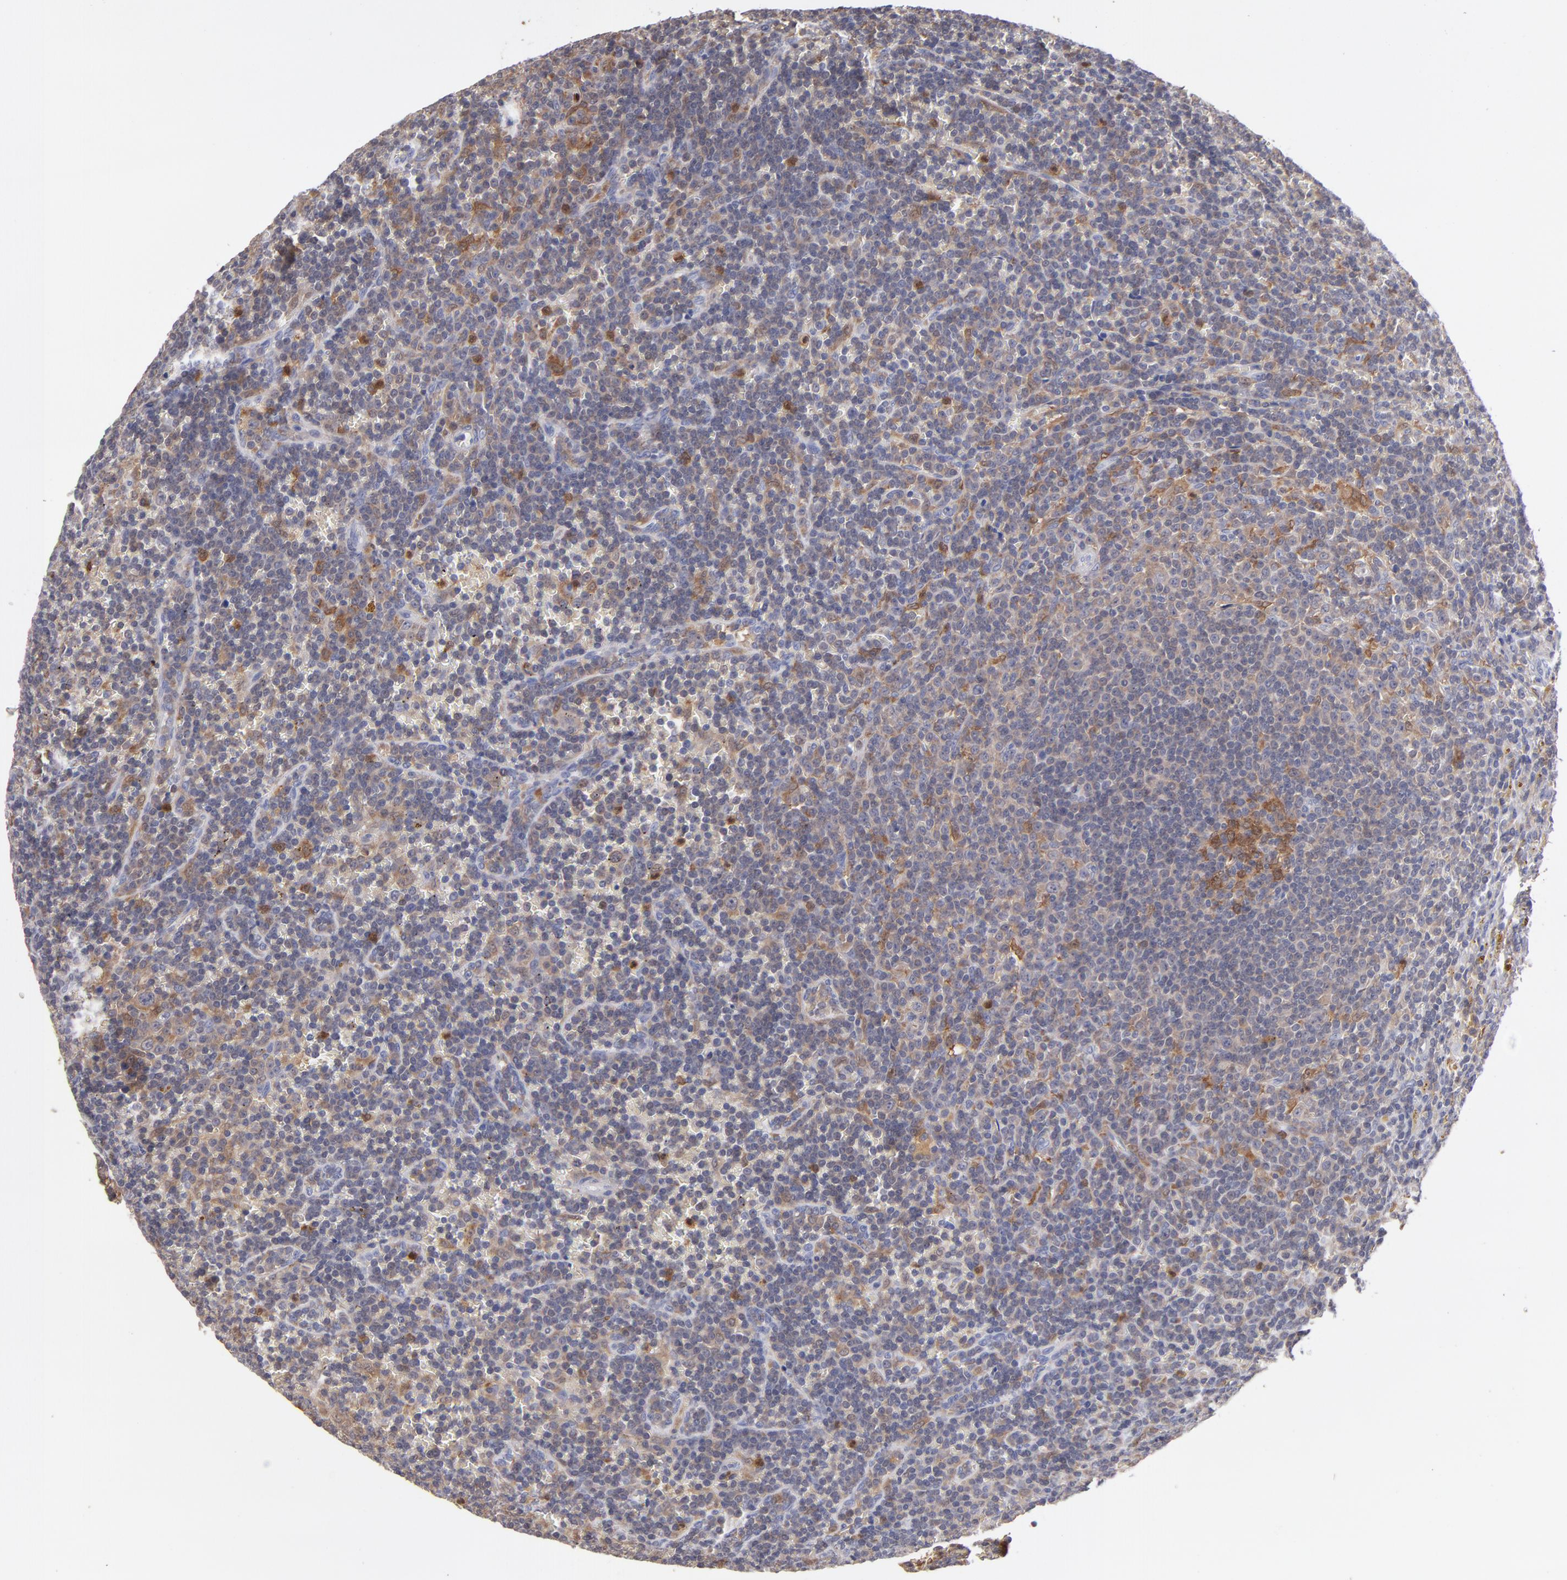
{"staining": {"intensity": "moderate", "quantity": ">75%", "location": "cytoplasmic/membranous"}, "tissue": "lymphoma", "cell_type": "Tumor cells", "image_type": "cancer", "snomed": [{"axis": "morphology", "description": "Malignant lymphoma, non-Hodgkin's type, Low grade"}, {"axis": "topography", "description": "Spleen"}], "caption": "Malignant lymphoma, non-Hodgkin's type (low-grade) stained for a protein (brown) shows moderate cytoplasmic/membranous positive positivity in approximately >75% of tumor cells.", "gene": "PRKCD", "patient": {"sex": "male", "age": 80}}